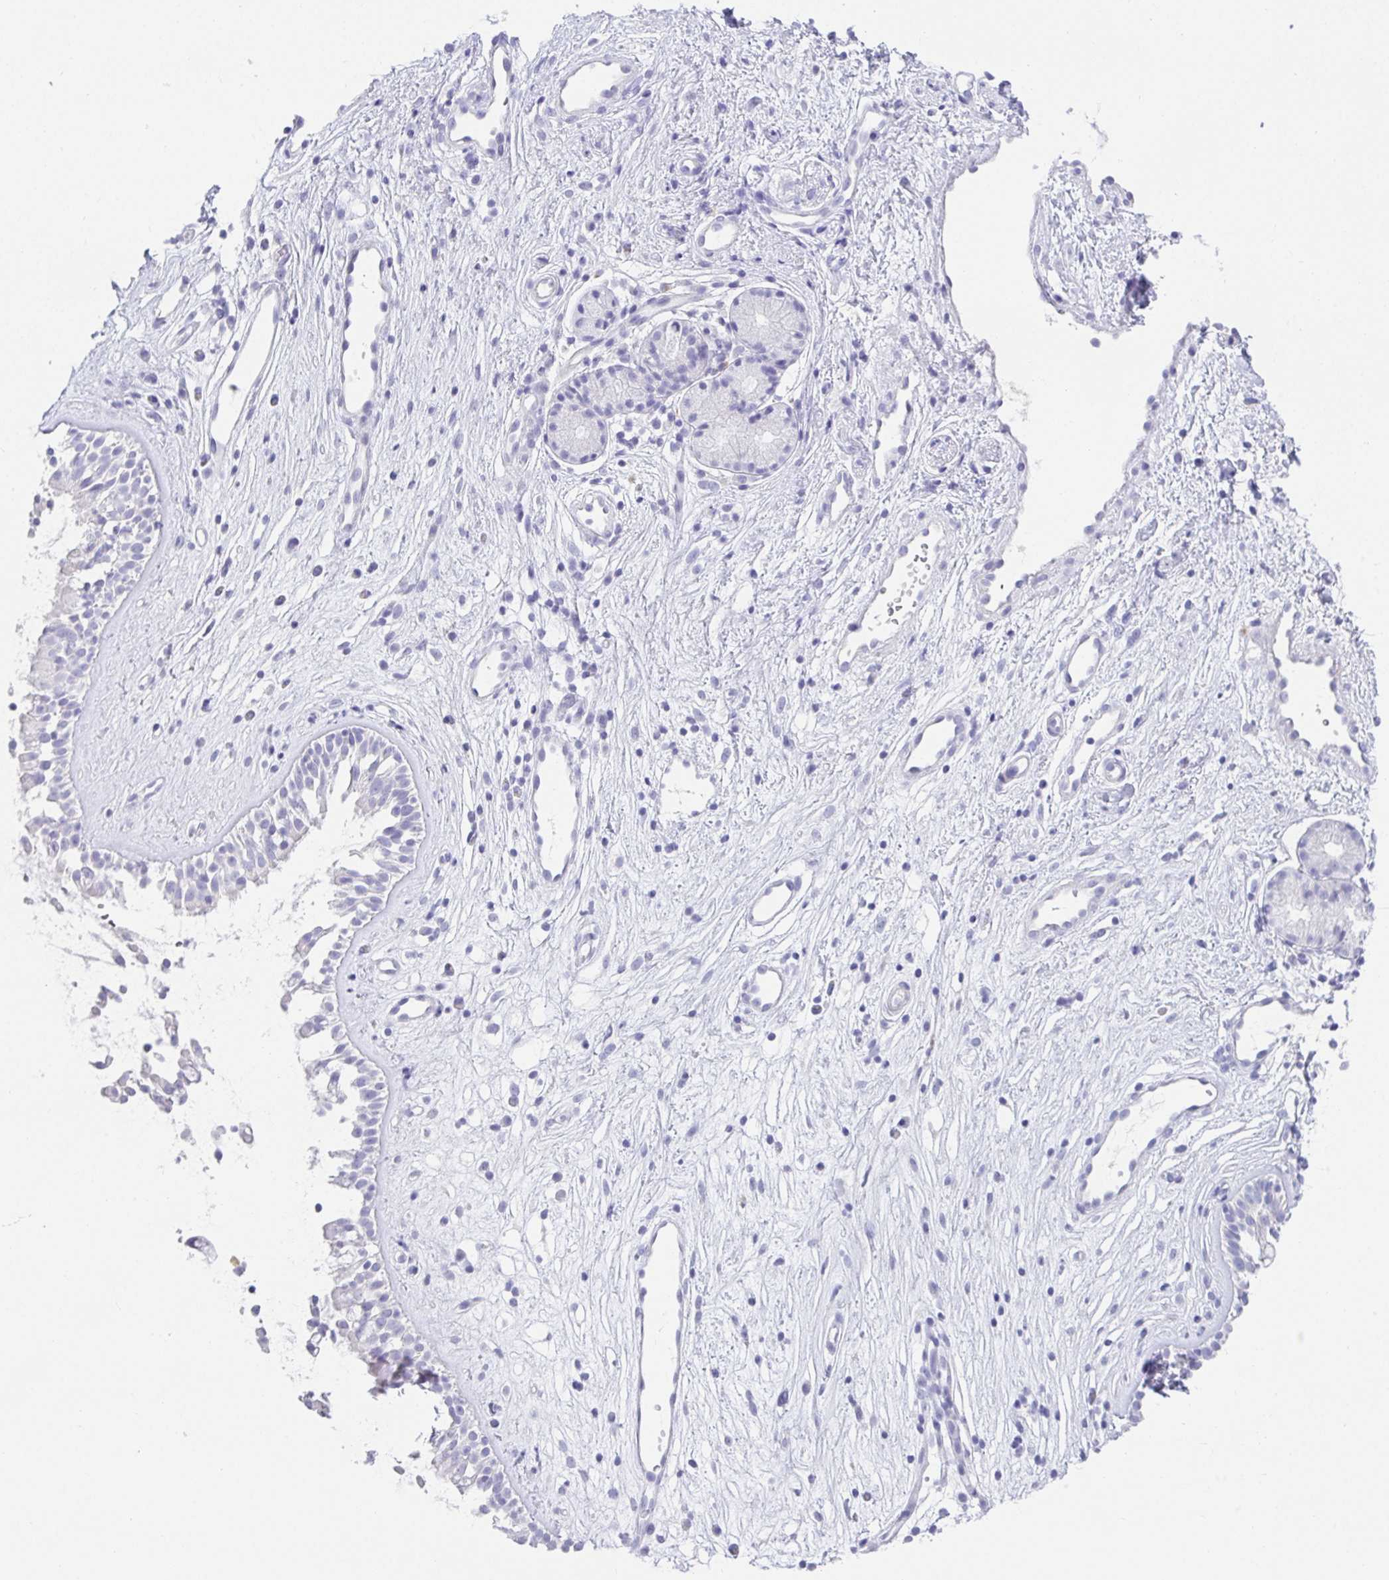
{"staining": {"intensity": "negative", "quantity": "none", "location": "none"}, "tissue": "nasopharynx", "cell_type": "Respiratory epithelial cells", "image_type": "normal", "snomed": [{"axis": "morphology", "description": "Normal tissue, NOS"}, {"axis": "topography", "description": "Nasopharynx"}], "caption": "DAB (3,3'-diaminobenzidine) immunohistochemical staining of normal nasopharynx displays no significant expression in respiratory epithelial cells. (Brightfield microscopy of DAB (3,3'-diaminobenzidine) IHC at high magnification).", "gene": "CHAT", "patient": {"sex": "male", "age": 32}}